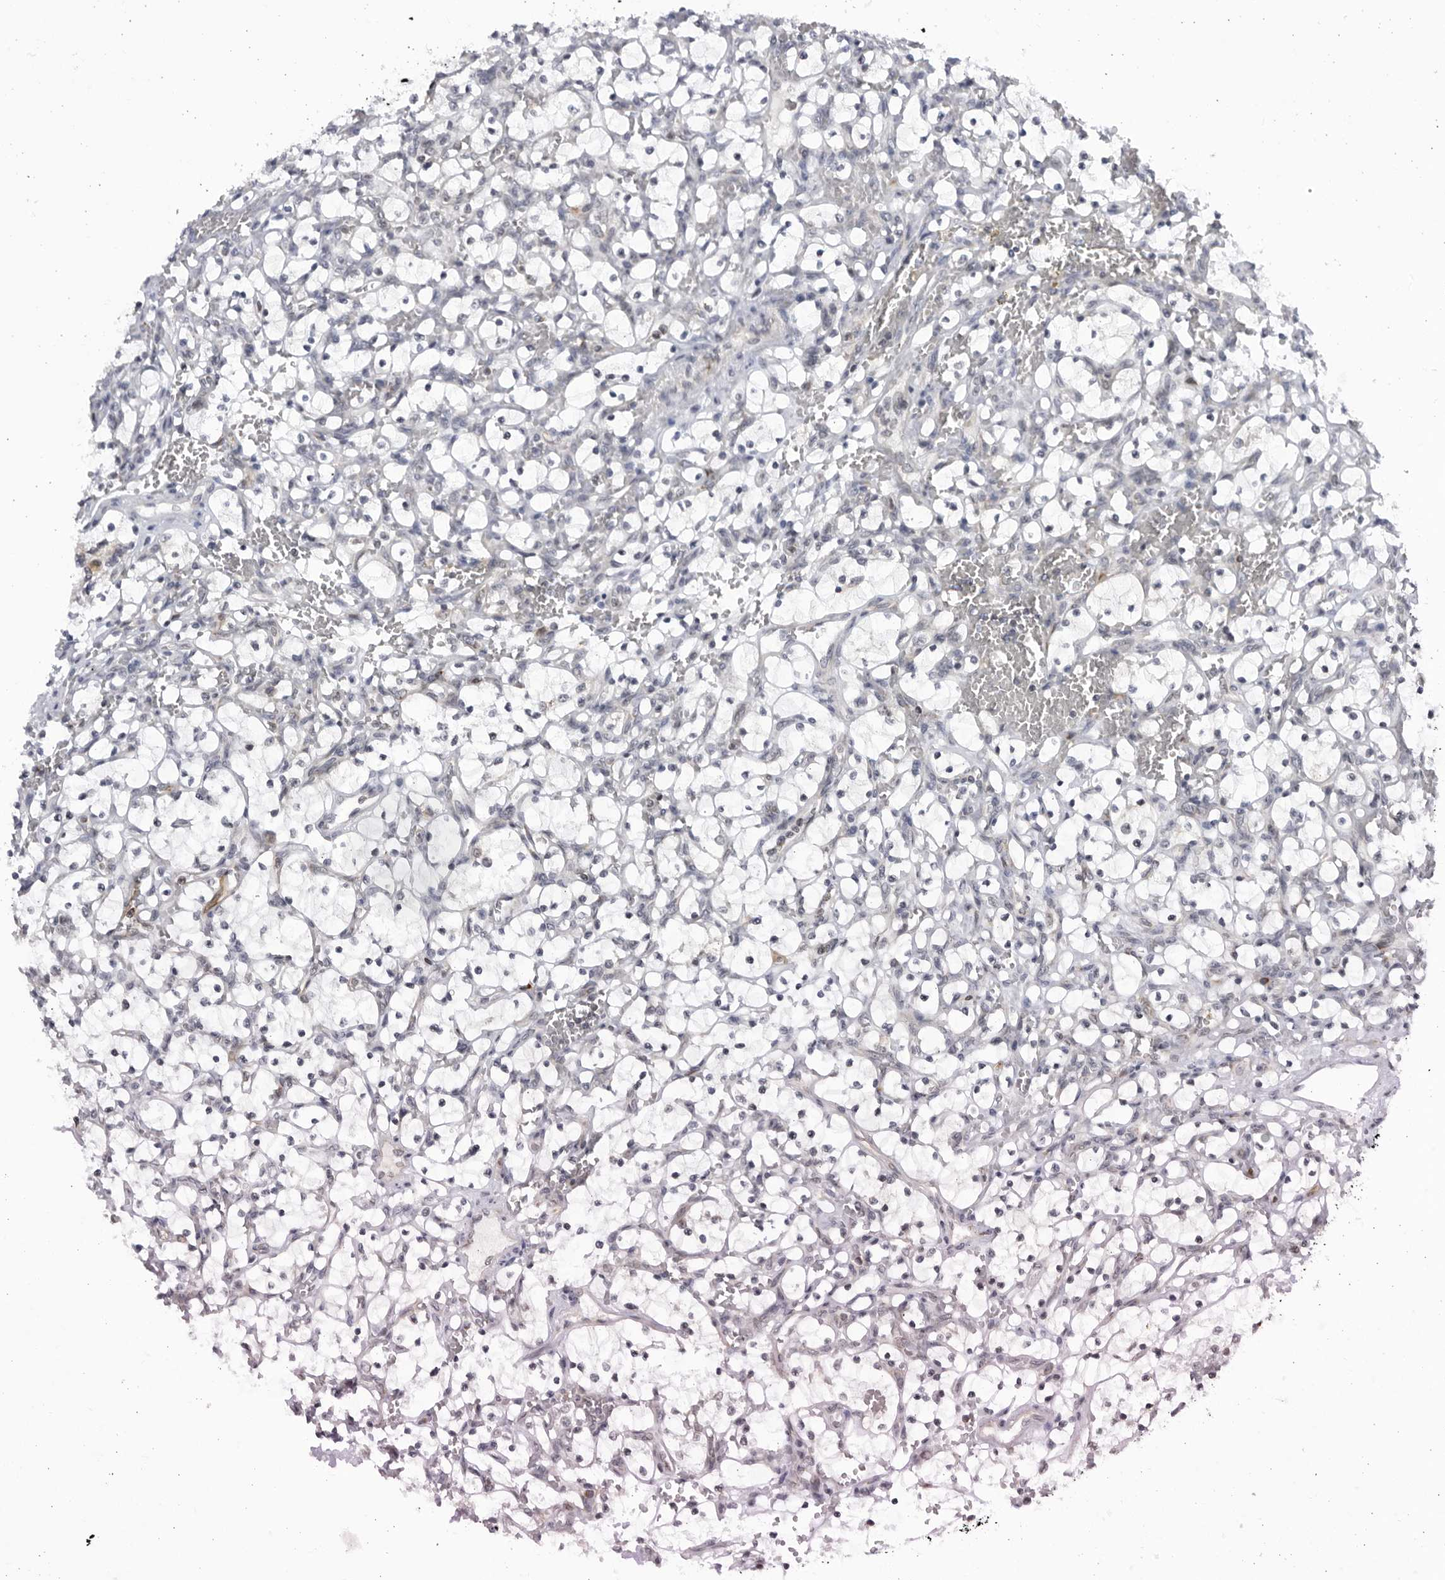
{"staining": {"intensity": "negative", "quantity": "none", "location": "none"}, "tissue": "renal cancer", "cell_type": "Tumor cells", "image_type": "cancer", "snomed": [{"axis": "morphology", "description": "Adenocarcinoma, NOS"}, {"axis": "topography", "description": "Kidney"}], "caption": "The photomicrograph reveals no staining of tumor cells in renal cancer. (DAB (3,3'-diaminobenzidine) IHC, high magnification).", "gene": "SLC25A22", "patient": {"sex": "female", "age": 69}}